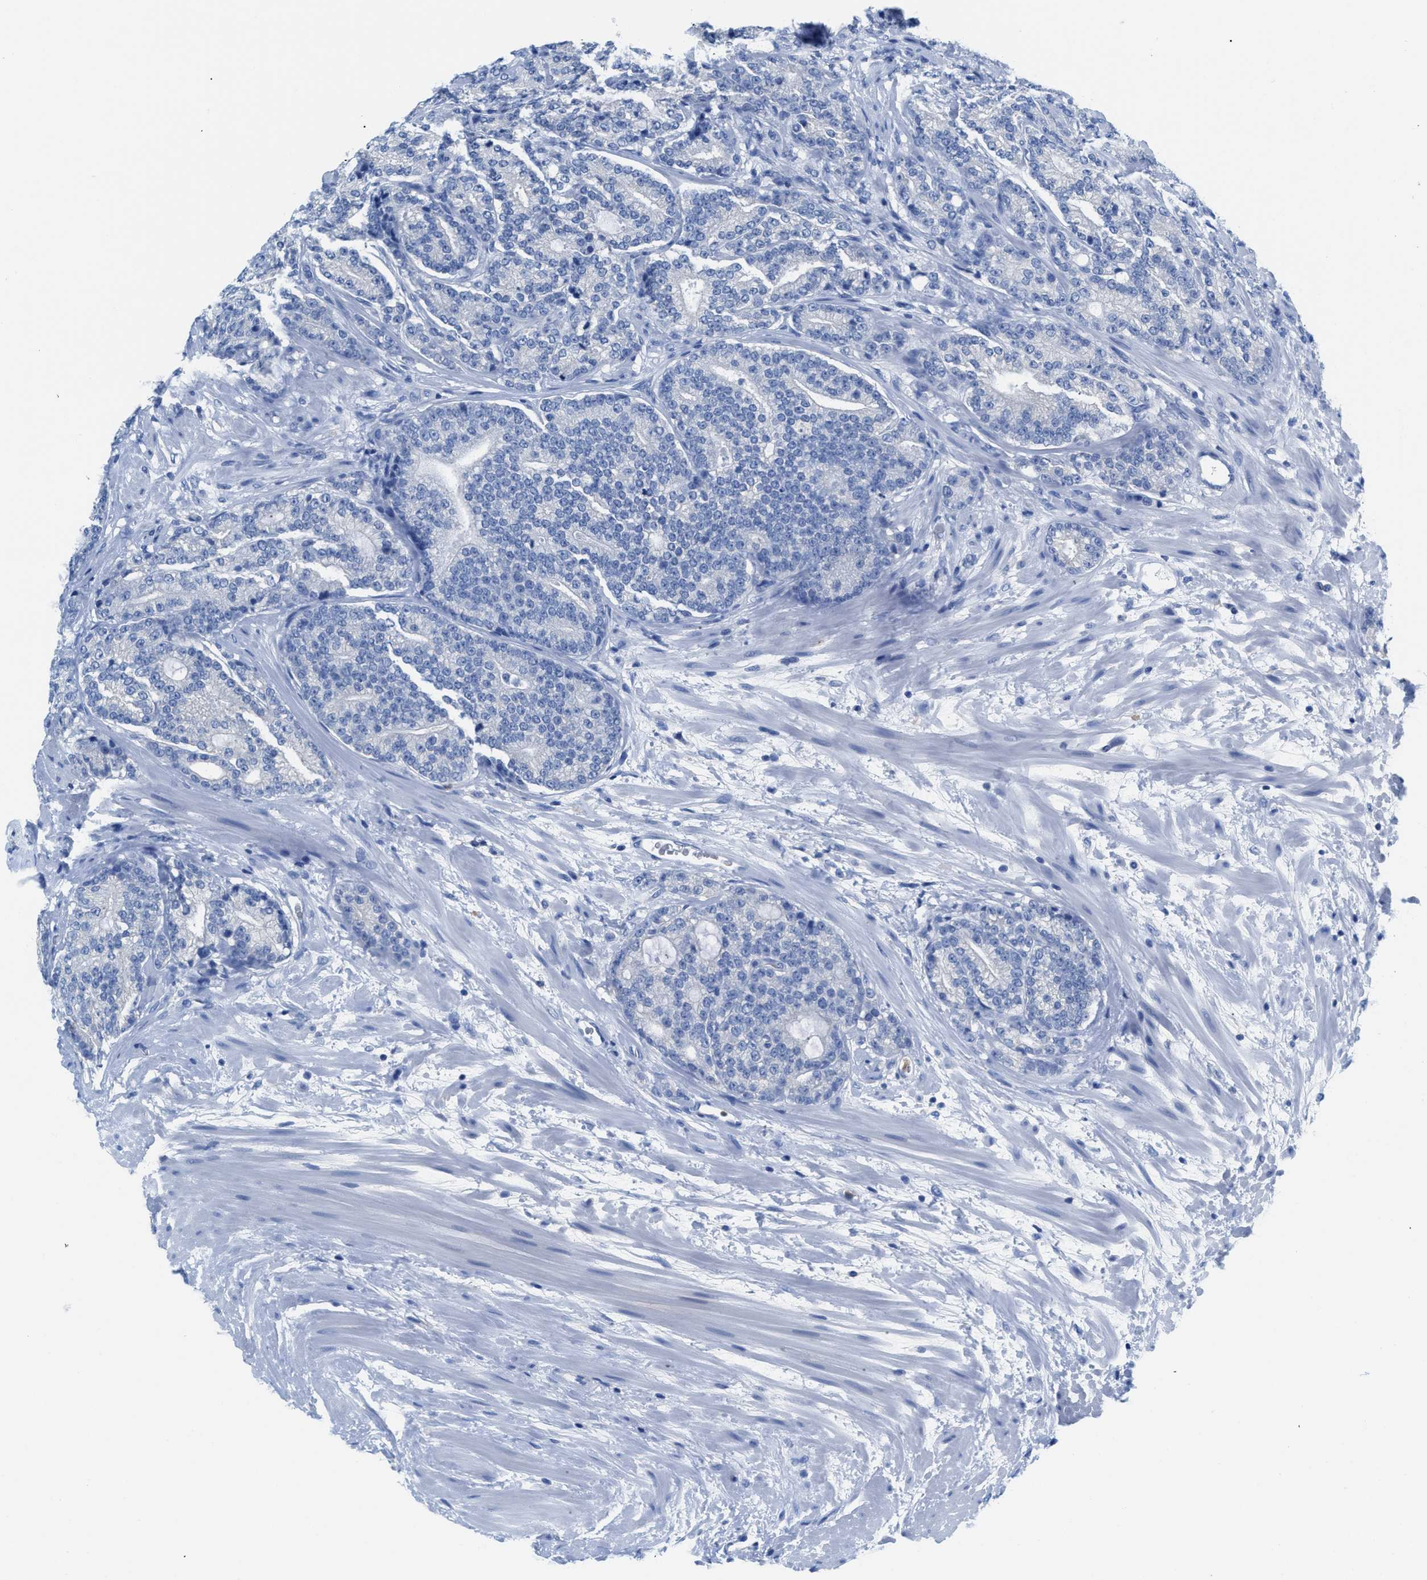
{"staining": {"intensity": "negative", "quantity": "none", "location": "none"}, "tissue": "prostate cancer", "cell_type": "Tumor cells", "image_type": "cancer", "snomed": [{"axis": "morphology", "description": "Adenocarcinoma, High grade"}, {"axis": "topography", "description": "Prostate"}], "caption": "Histopathology image shows no significant protein positivity in tumor cells of prostate adenocarcinoma (high-grade). (DAB (3,3'-diaminobenzidine) IHC, high magnification).", "gene": "NEB", "patient": {"sex": "male", "age": 61}}